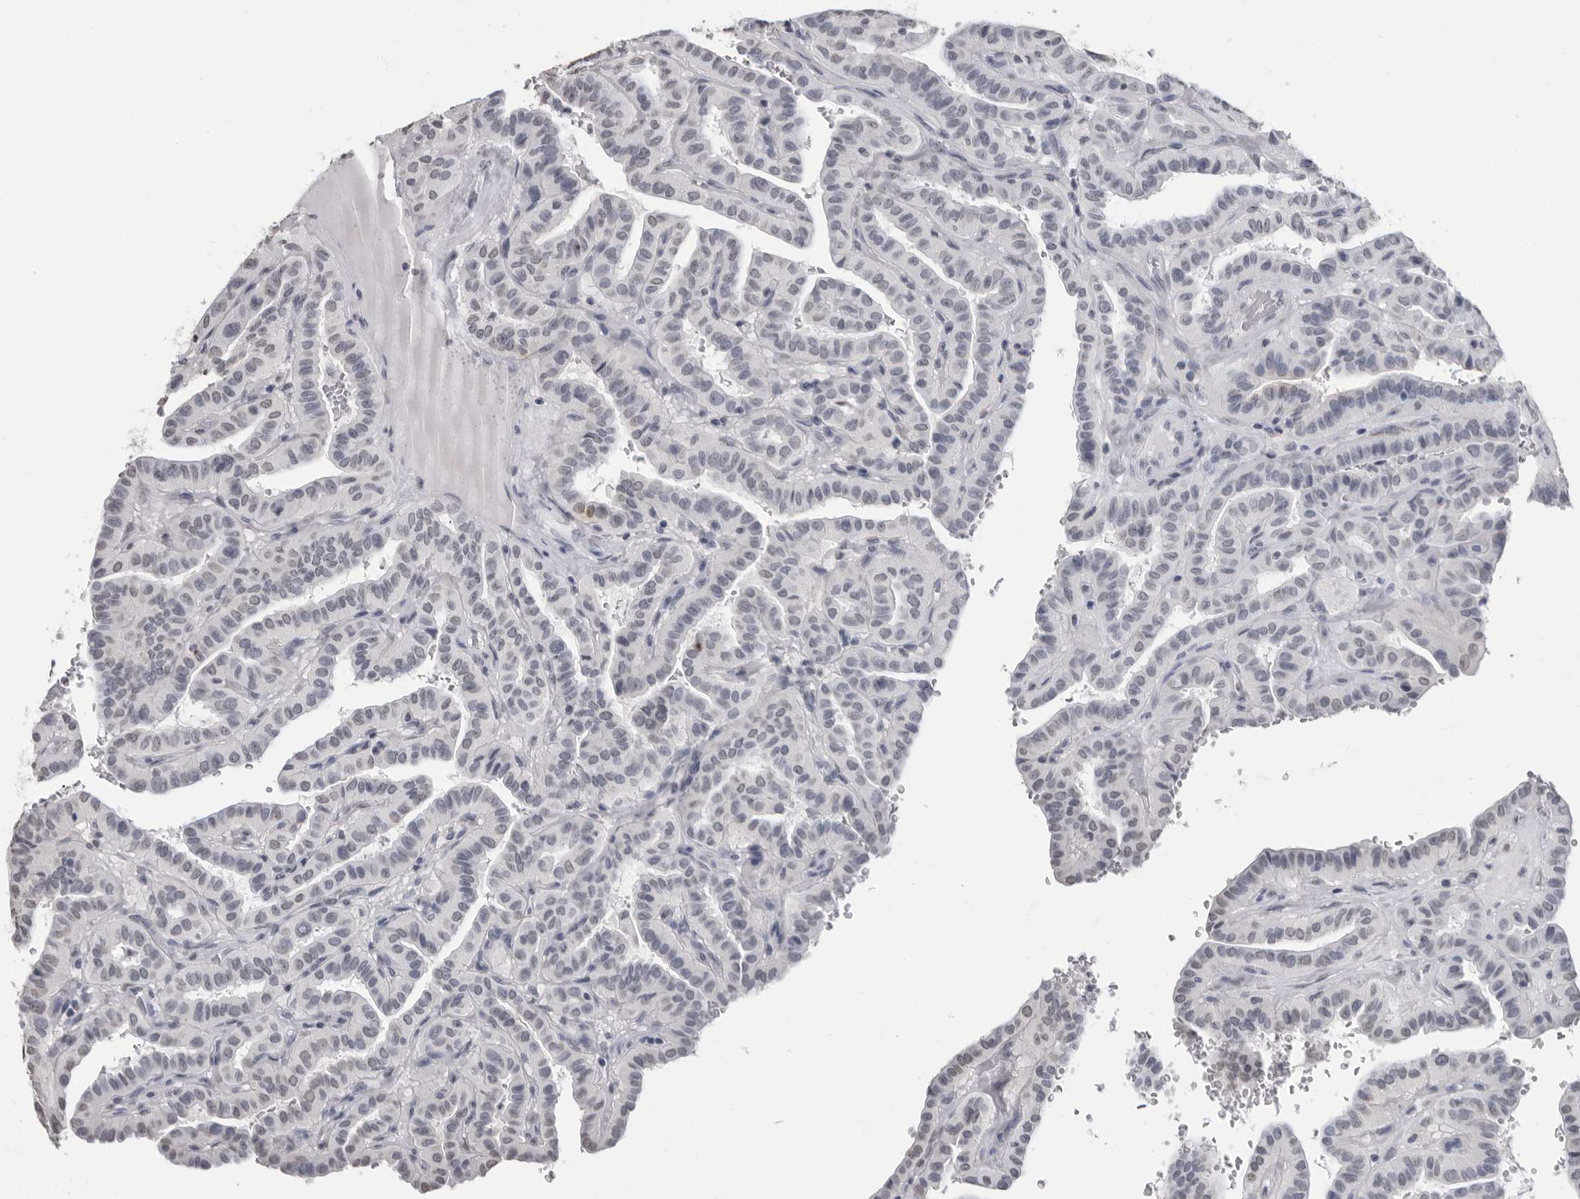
{"staining": {"intensity": "negative", "quantity": "none", "location": "none"}, "tissue": "thyroid cancer", "cell_type": "Tumor cells", "image_type": "cancer", "snomed": [{"axis": "morphology", "description": "Papillary adenocarcinoma, NOS"}, {"axis": "topography", "description": "Thyroid gland"}], "caption": "Immunohistochemistry (IHC) image of neoplastic tissue: human thyroid papillary adenocarcinoma stained with DAB (3,3'-diaminobenzidine) exhibits no significant protein staining in tumor cells. (DAB immunohistochemistry visualized using brightfield microscopy, high magnification).", "gene": "HEPACAM", "patient": {"sex": "male", "age": 77}}